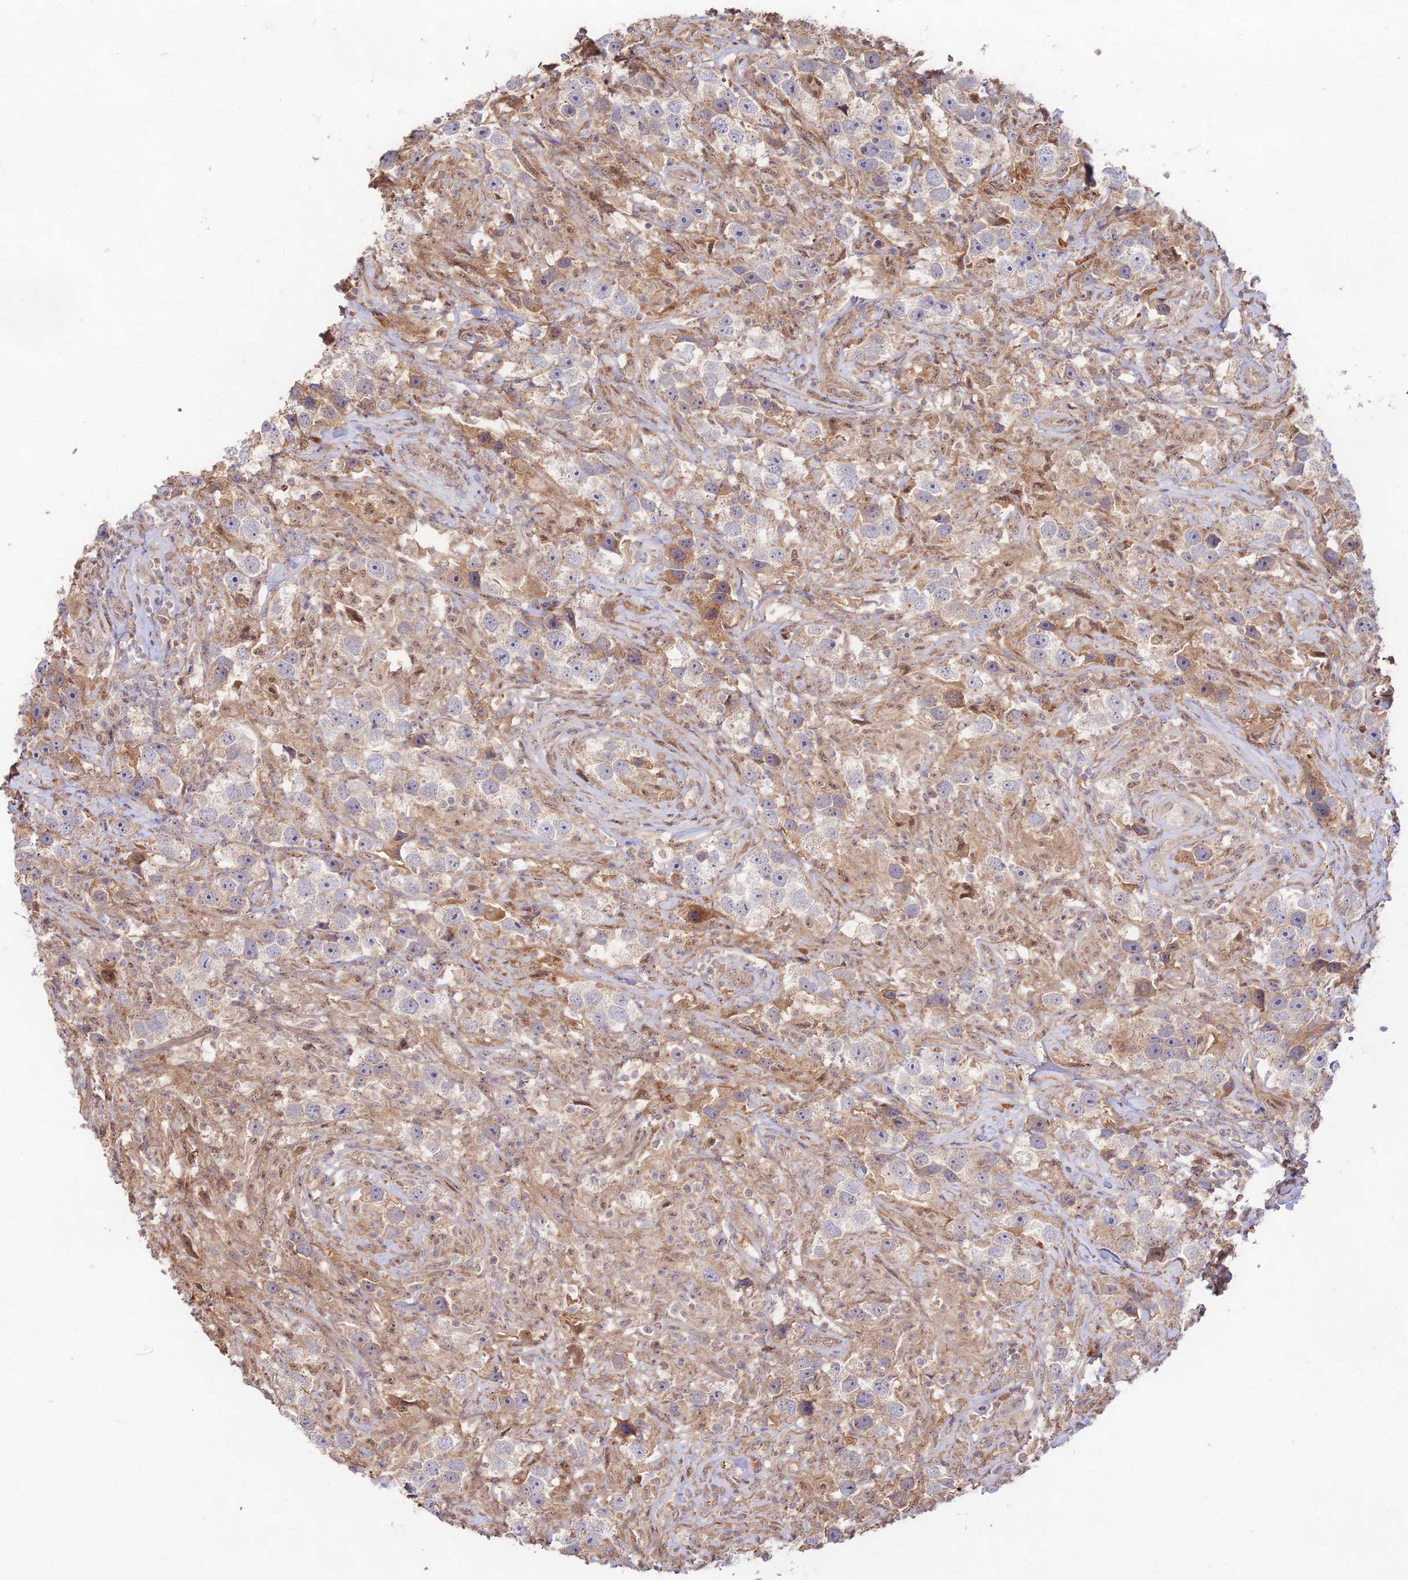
{"staining": {"intensity": "weak", "quantity": "<25%", "location": "cytoplasmic/membranous"}, "tissue": "testis cancer", "cell_type": "Tumor cells", "image_type": "cancer", "snomed": [{"axis": "morphology", "description": "Seminoma, NOS"}, {"axis": "topography", "description": "Testis"}], "caption": "Immunohistochemical staining of testis cancer (seminoma) displays no significant positivity in tumor cells.", "gene": "CLCF1", "patient": {"sex": "male", "age": 49}}